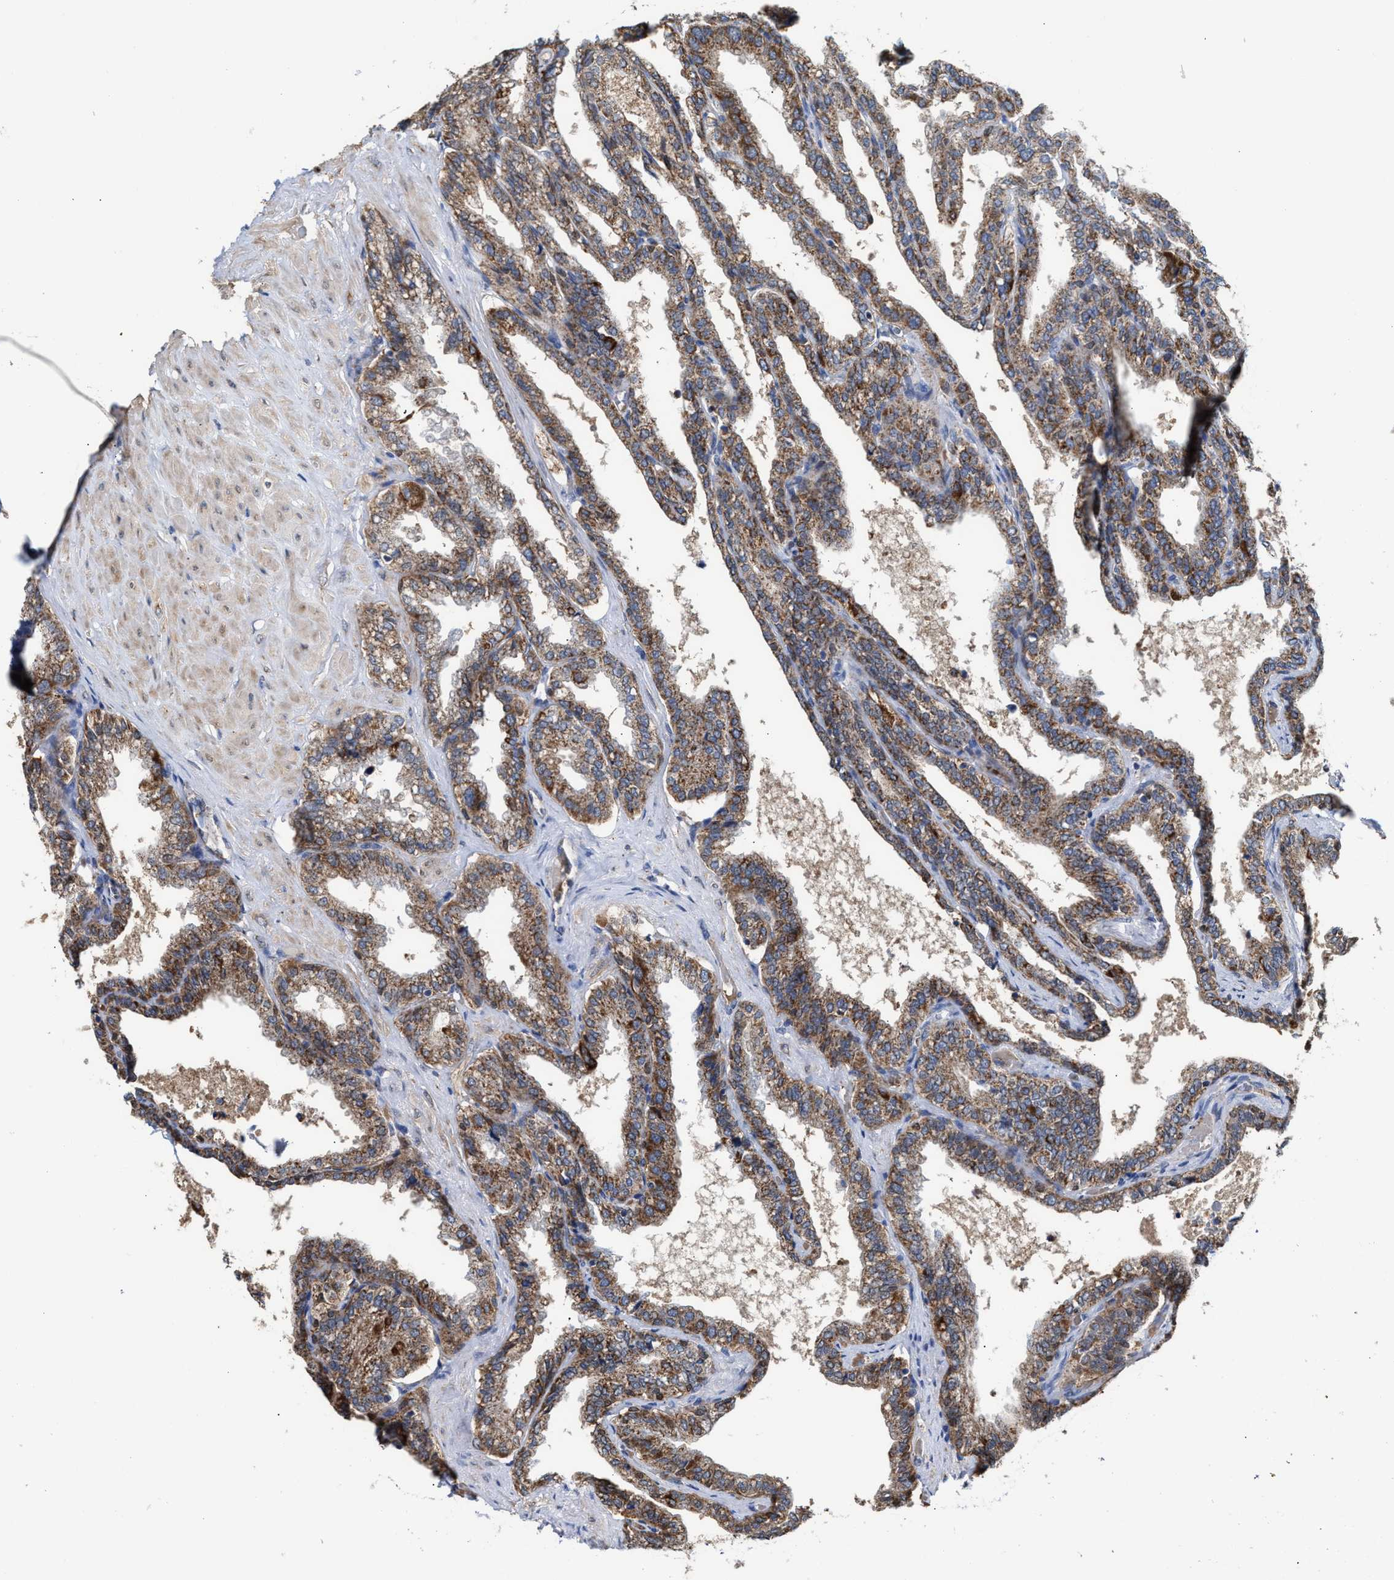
{"staining": {"intensity": "moderate", "quantity": ">75%", "location": "cytoplasmic/membranous"}, "tissue": "seminal vesicle", "cell_type": "Glandular cells", "image_type": "normal", "snomed": [{"axis": "morphology", "description": "Normal tissue, NOS"}, {"axis": "topography", "description": "Seminal veicle"}], "caption": "Seminal vesicle stained with DAB (3,3'-diaminobenzidine) immunohistochemistry exhibits medium levels of moderate cytoplasmic/membranous positivity in about >75% of glandular cells. The staining is performed using DAB brown chromogen to label protein expression. The nuclei are counter-stained blue using hematoxylin.", "gene": "MECR", "patient": {"sex": "male", "age": 46}}